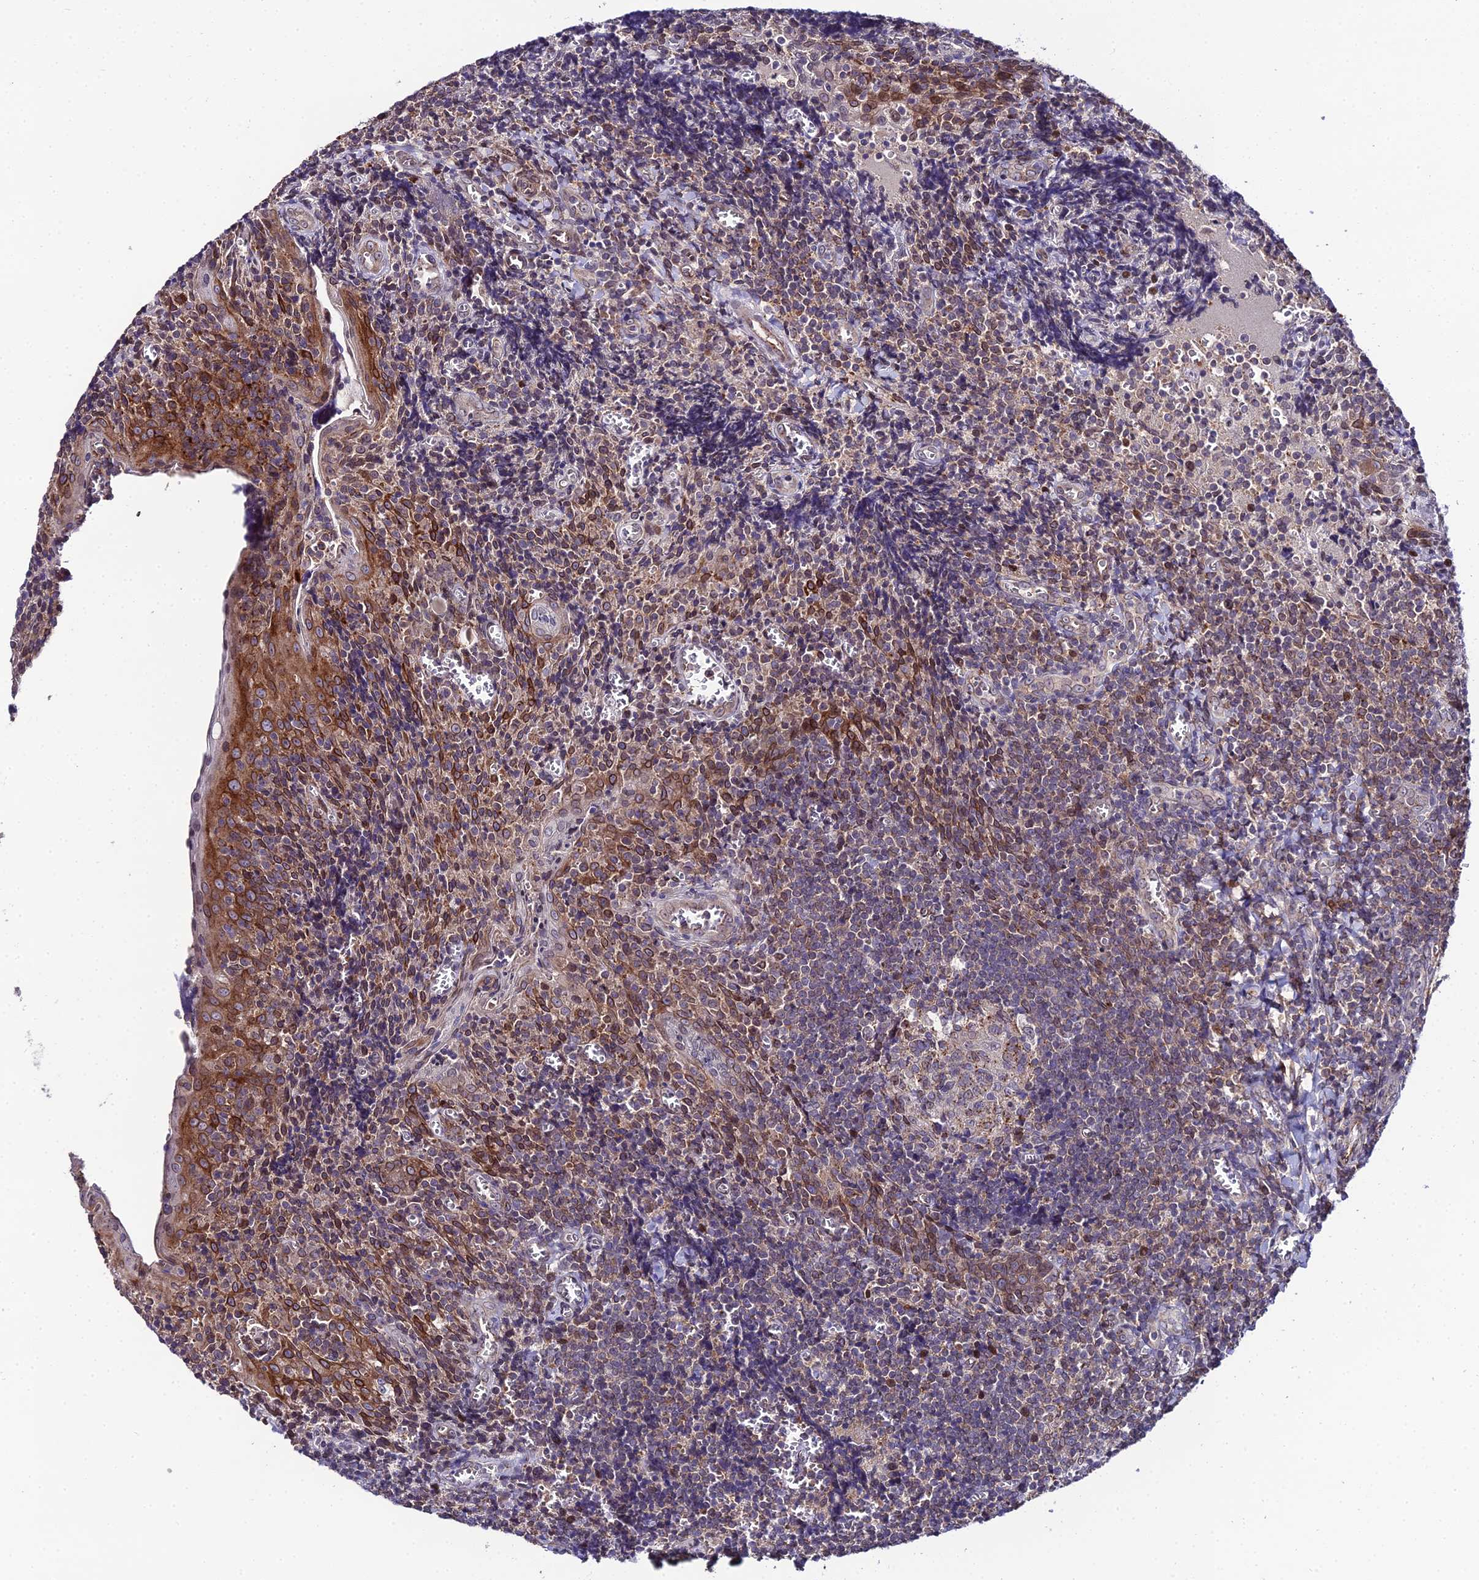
{"staining": {"intensity": "weak", "quantity": "25%-75%", "location": "cytoplasmic/membranous"}, "tissue": "tonsil", "cell_type": "Germinal center cells", "image_type": "normal", "snomed": [{"axis": "morphology", "description": "Normal tissue, NOS"}, {"axis": "topography", "description": "Tonsil"}], "caption": "DAB immunohistochemical staining of unremarkable human tonsil reveals weak cytoplasmic/membranous protein expression in about 25%-75% of germinal center cells.", "gene": "DDX19A", "patient": {"sex": "male", "age": 27}}